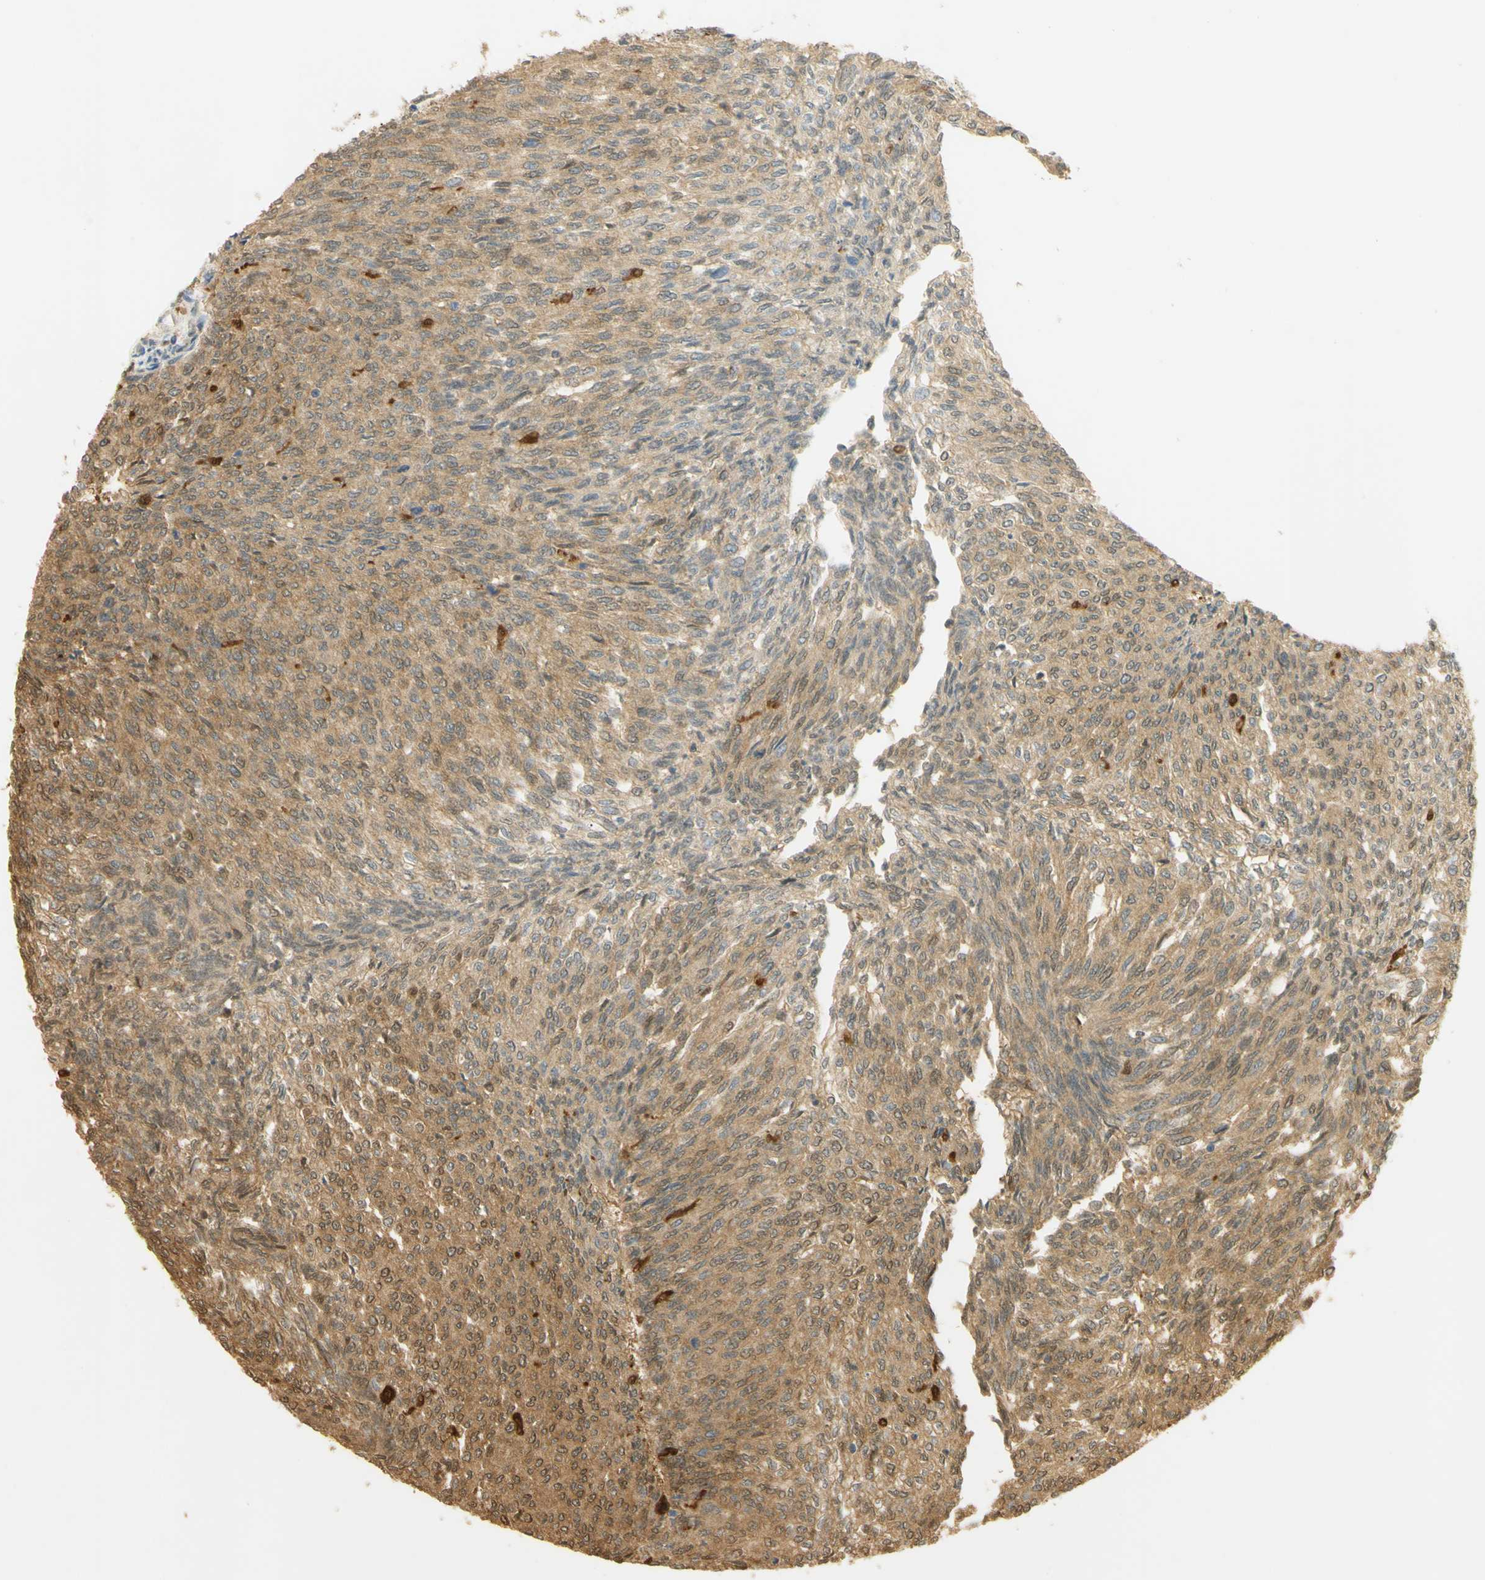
{"staining": {"intensity": "moderate", "quantity": ">75%", "location": "cytoplasmic/membranous"}, "tissue": "urothelial cancer", "cell_type": "Tumor cells", "image_type": "cancer", "snomed": [{"axis": "morphology", "description": "Urothelial carcinoma, Low grade"}, {"axis": "topography", "description": "Urinary bladder"}], "caption": "This is a histology image of immunohistochemistry staining of low-grade urothelial carcinoma, which shows moderate positivity in the cytoplasmic/membranous of tumor cells.", "gene": "PAK1", "patient": {"sex": "female", "age": 79}}